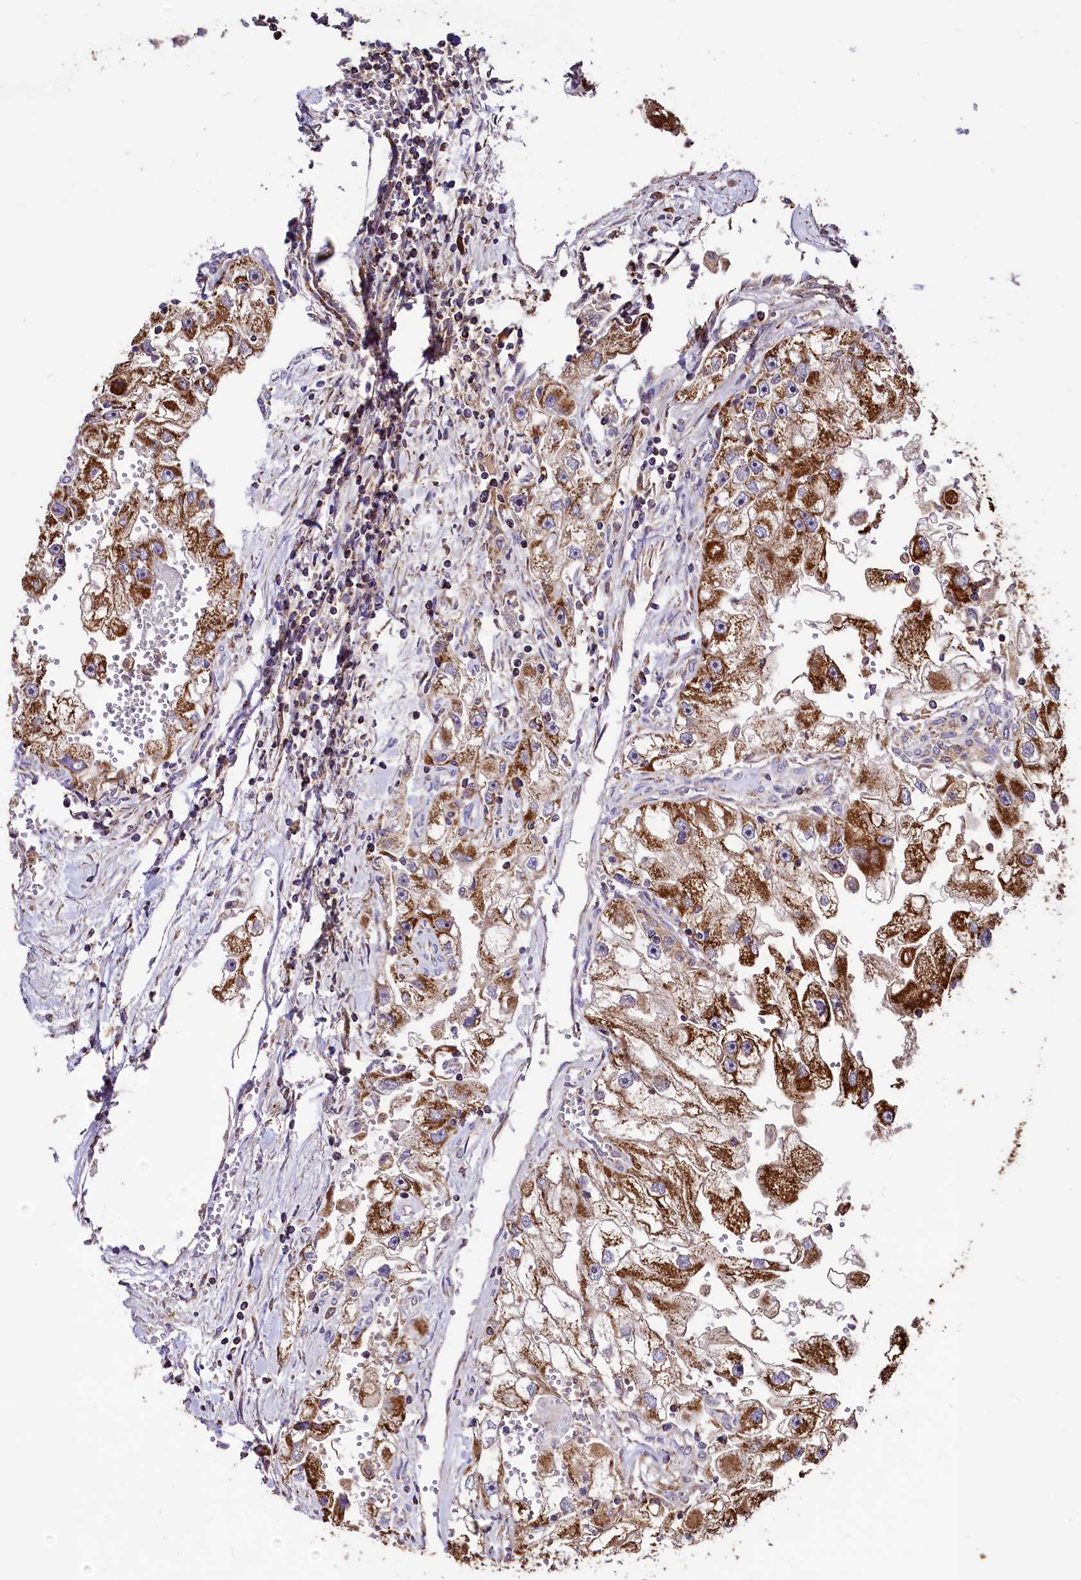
{"staining": {"intensity": "strong", "quantity": ">75%", "location": "cytoplasmic/membranous"}, "tissue": "renal cancer", "cell_type": "Tumor cells", "image_type": "cancer", "snomed": [{"axis": "morphology", "description": "Adenocarcinoma, NOS"}, {"axis": "topography", "description": "Kidney"}], "caption": "A high-resolution photomicrograph shows immunohistochemistry (IHC) staining of renal cancer (adenocarcinoma), which shows strong cytoplasmic/membranous expression in about >75% of tumor cells.", "gene": "STARD5", "patient": {"sex": "male", "age": 63}}